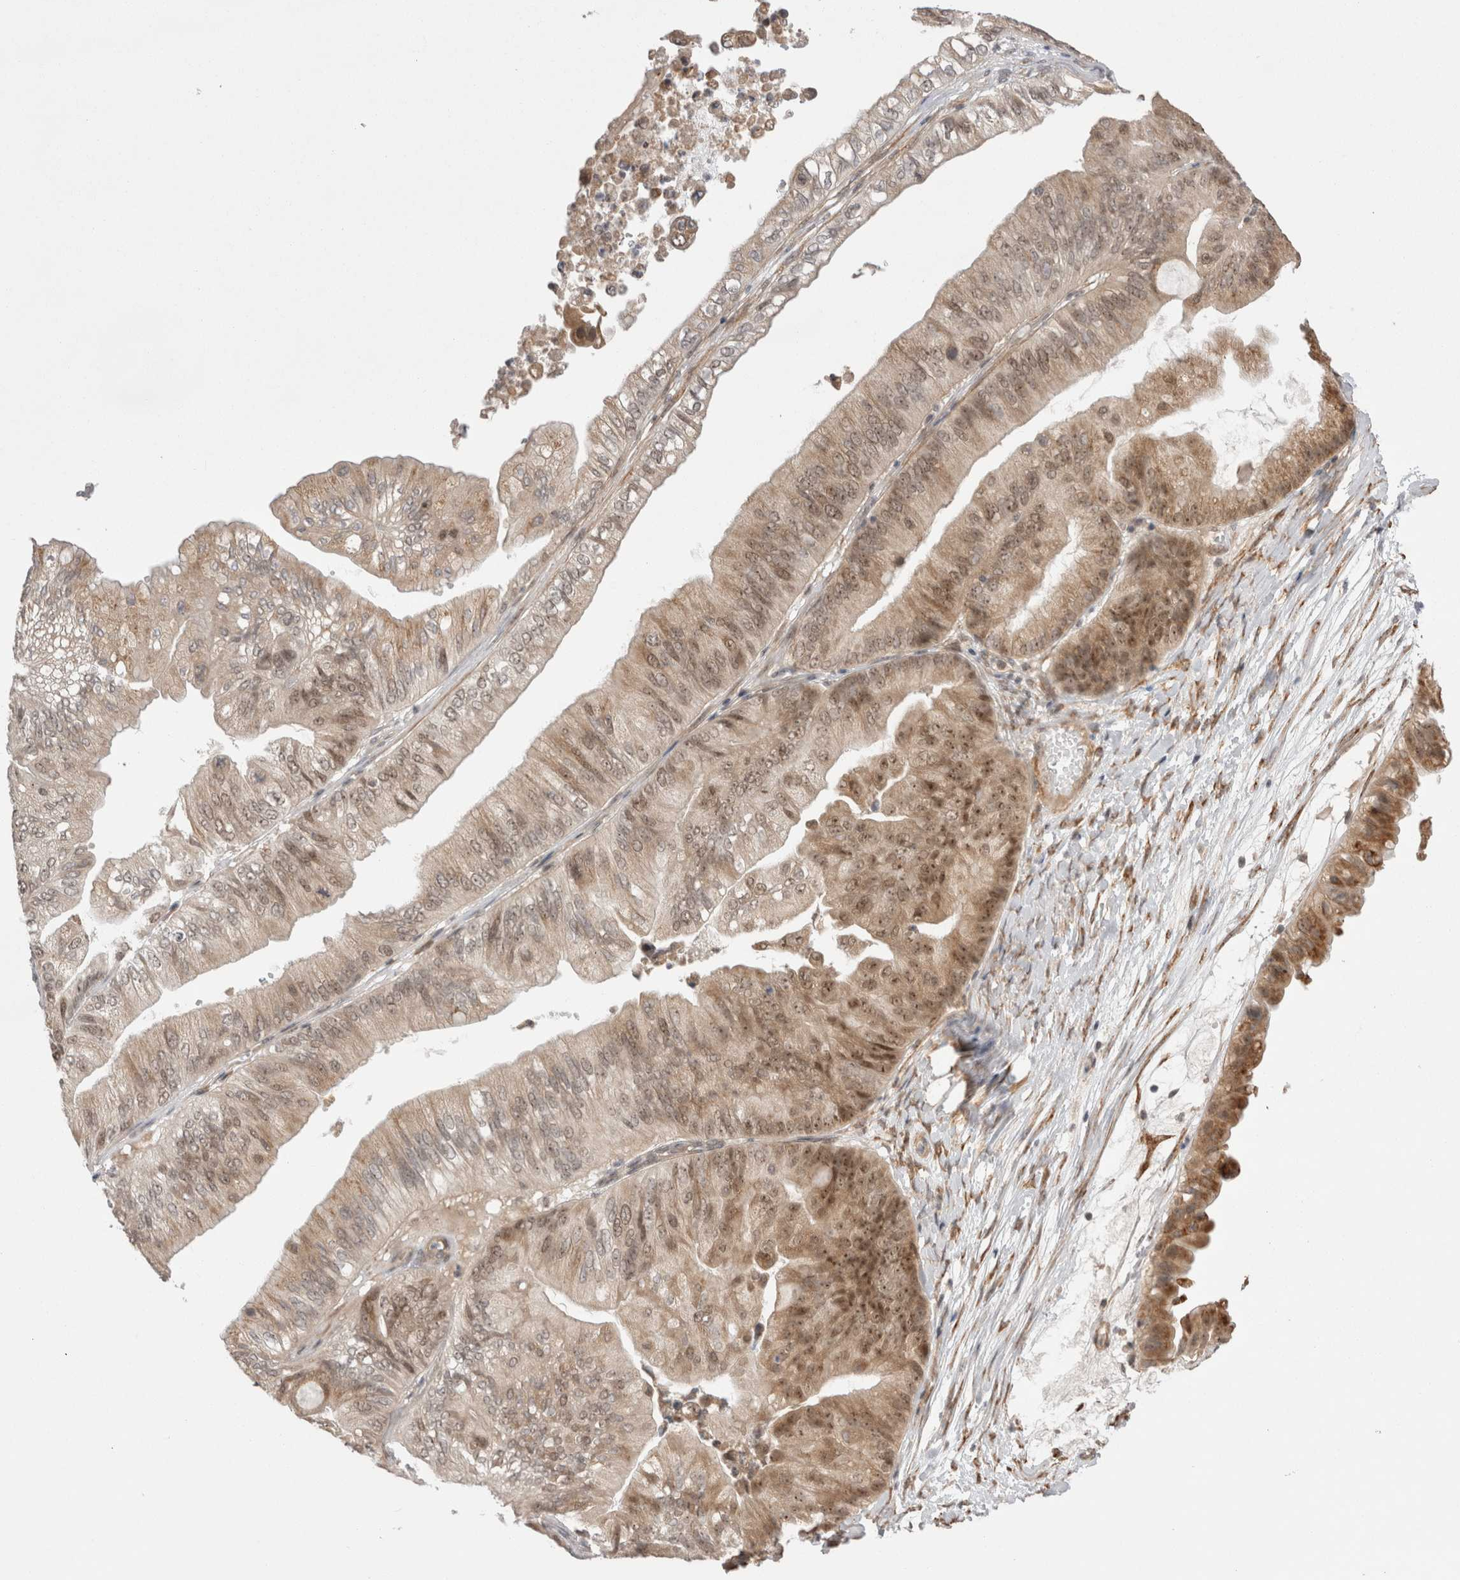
{"staining": {"intensity": "moderate", "quantity": ">75%", "location": "cytoplasmic/membranous,nuclear"}, "tissue": "ovarian cancer", "cell_type": "Tumor cells", "image_type": "cancer", "snomed": [{"axis": "morphology", "description": "Cystadenocarcinoma, mucinous, NOS"}, {"axis": "topography", "description": "Ovary"}], "caption": "Ovarian cancer stained with a protein marker exhibits moderate staining in tumor cells.", "gene": "EXOSC4", "patient": {"sex": "female", "age": 61}}